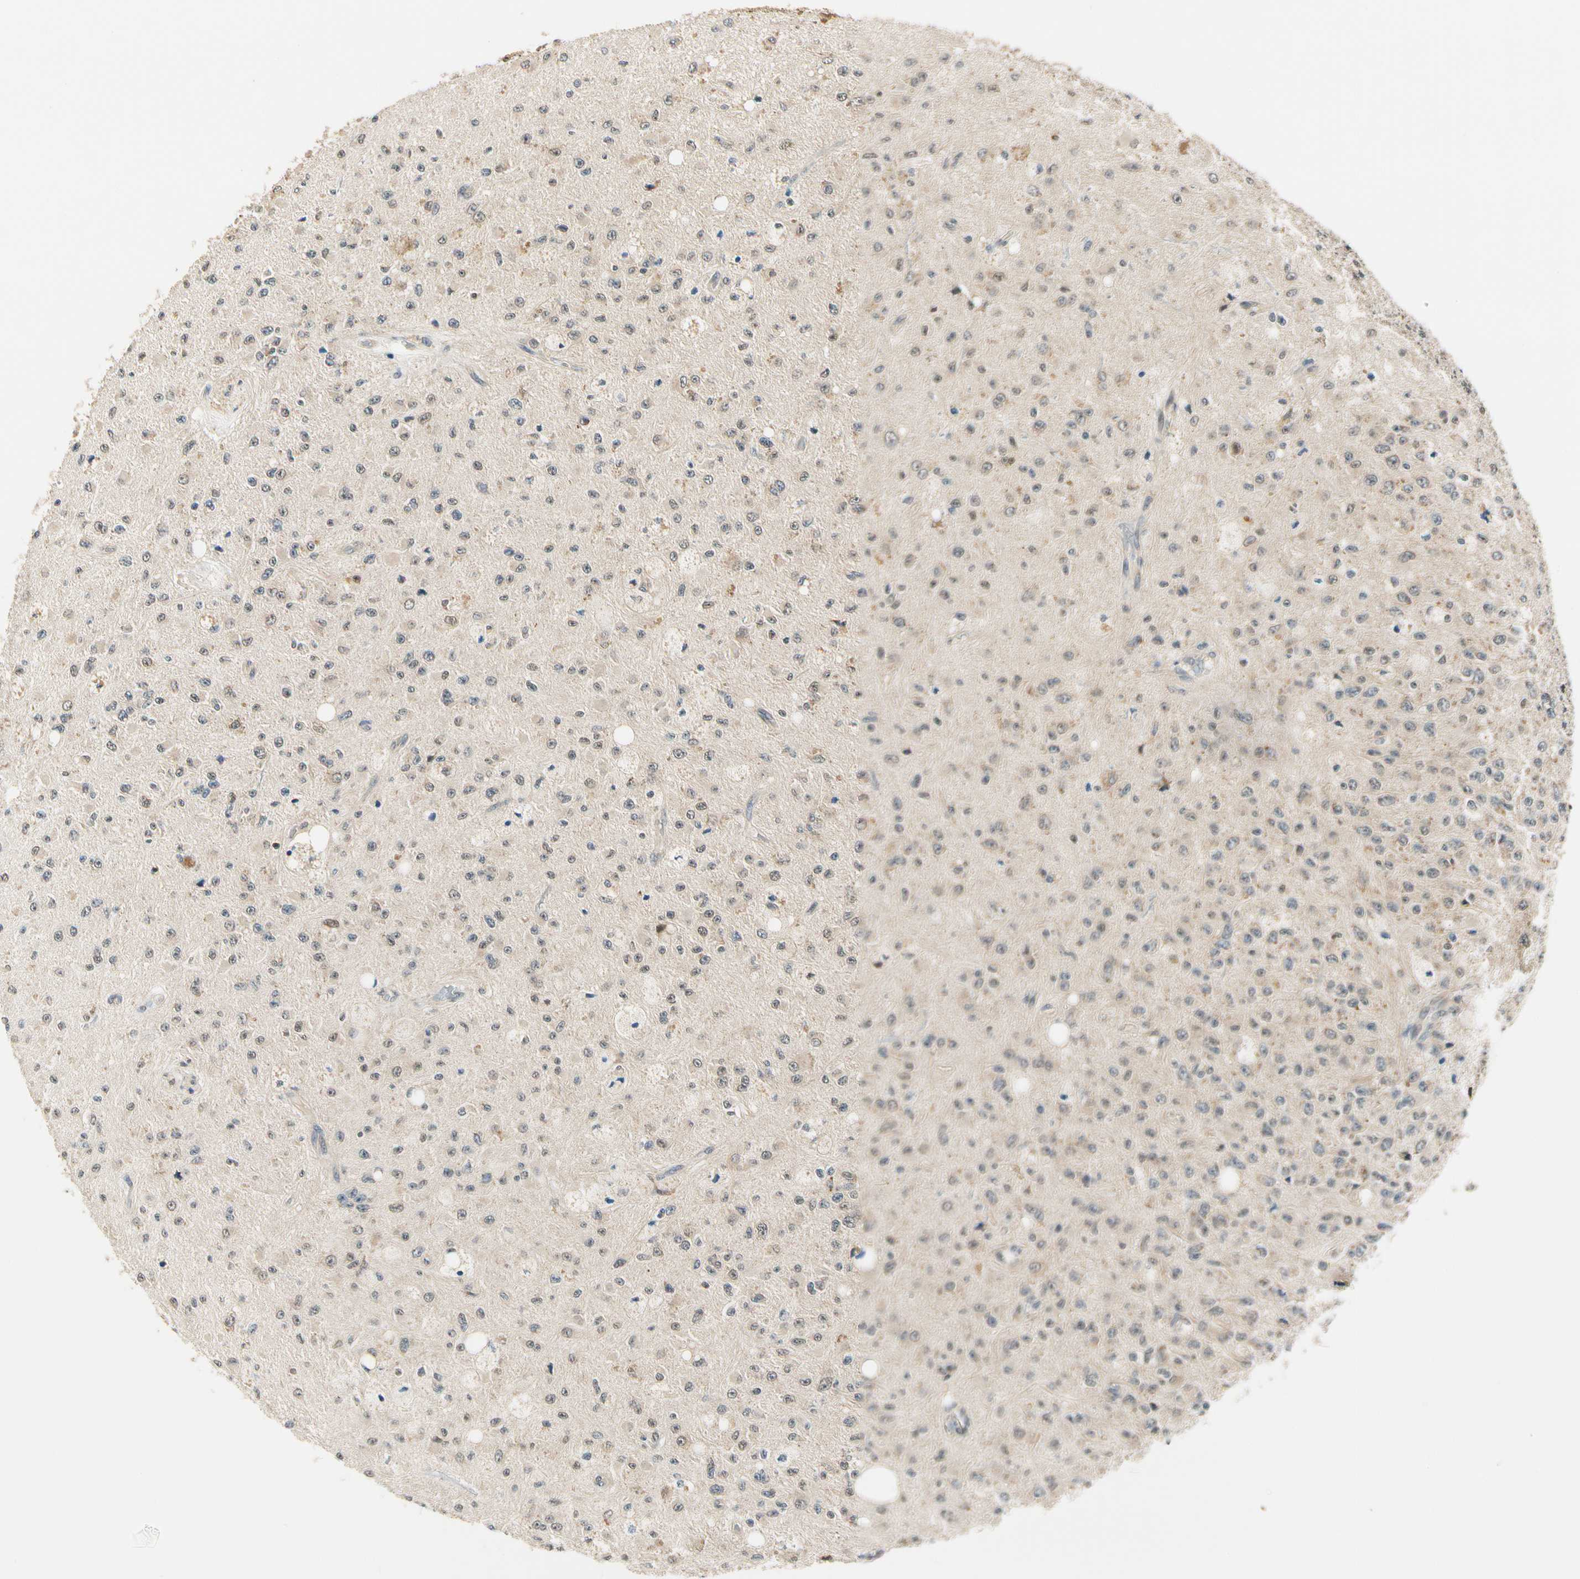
{"staining": {"intensity": "weak", "quantity": "25%-75%", "location": "cytoplasmic/membranous"}, "tissue": "glioma", "cell_type": "Tumor cells", "image_type": "cancer", "snomed": [{"axis": "morphology", "description": "Glioma, malignant, High grade"}, {"axis": "topography", "description": "pancreas cauda"}], "caption": "Protein analysis of malignant glioma (high-grade) tissue demonstrates weak cytoplasmic/membranous positivity in approximately 25%-75% of tumor cells.", "gene": "PDK2", "patient": {"sex": "male", "age": 60}}